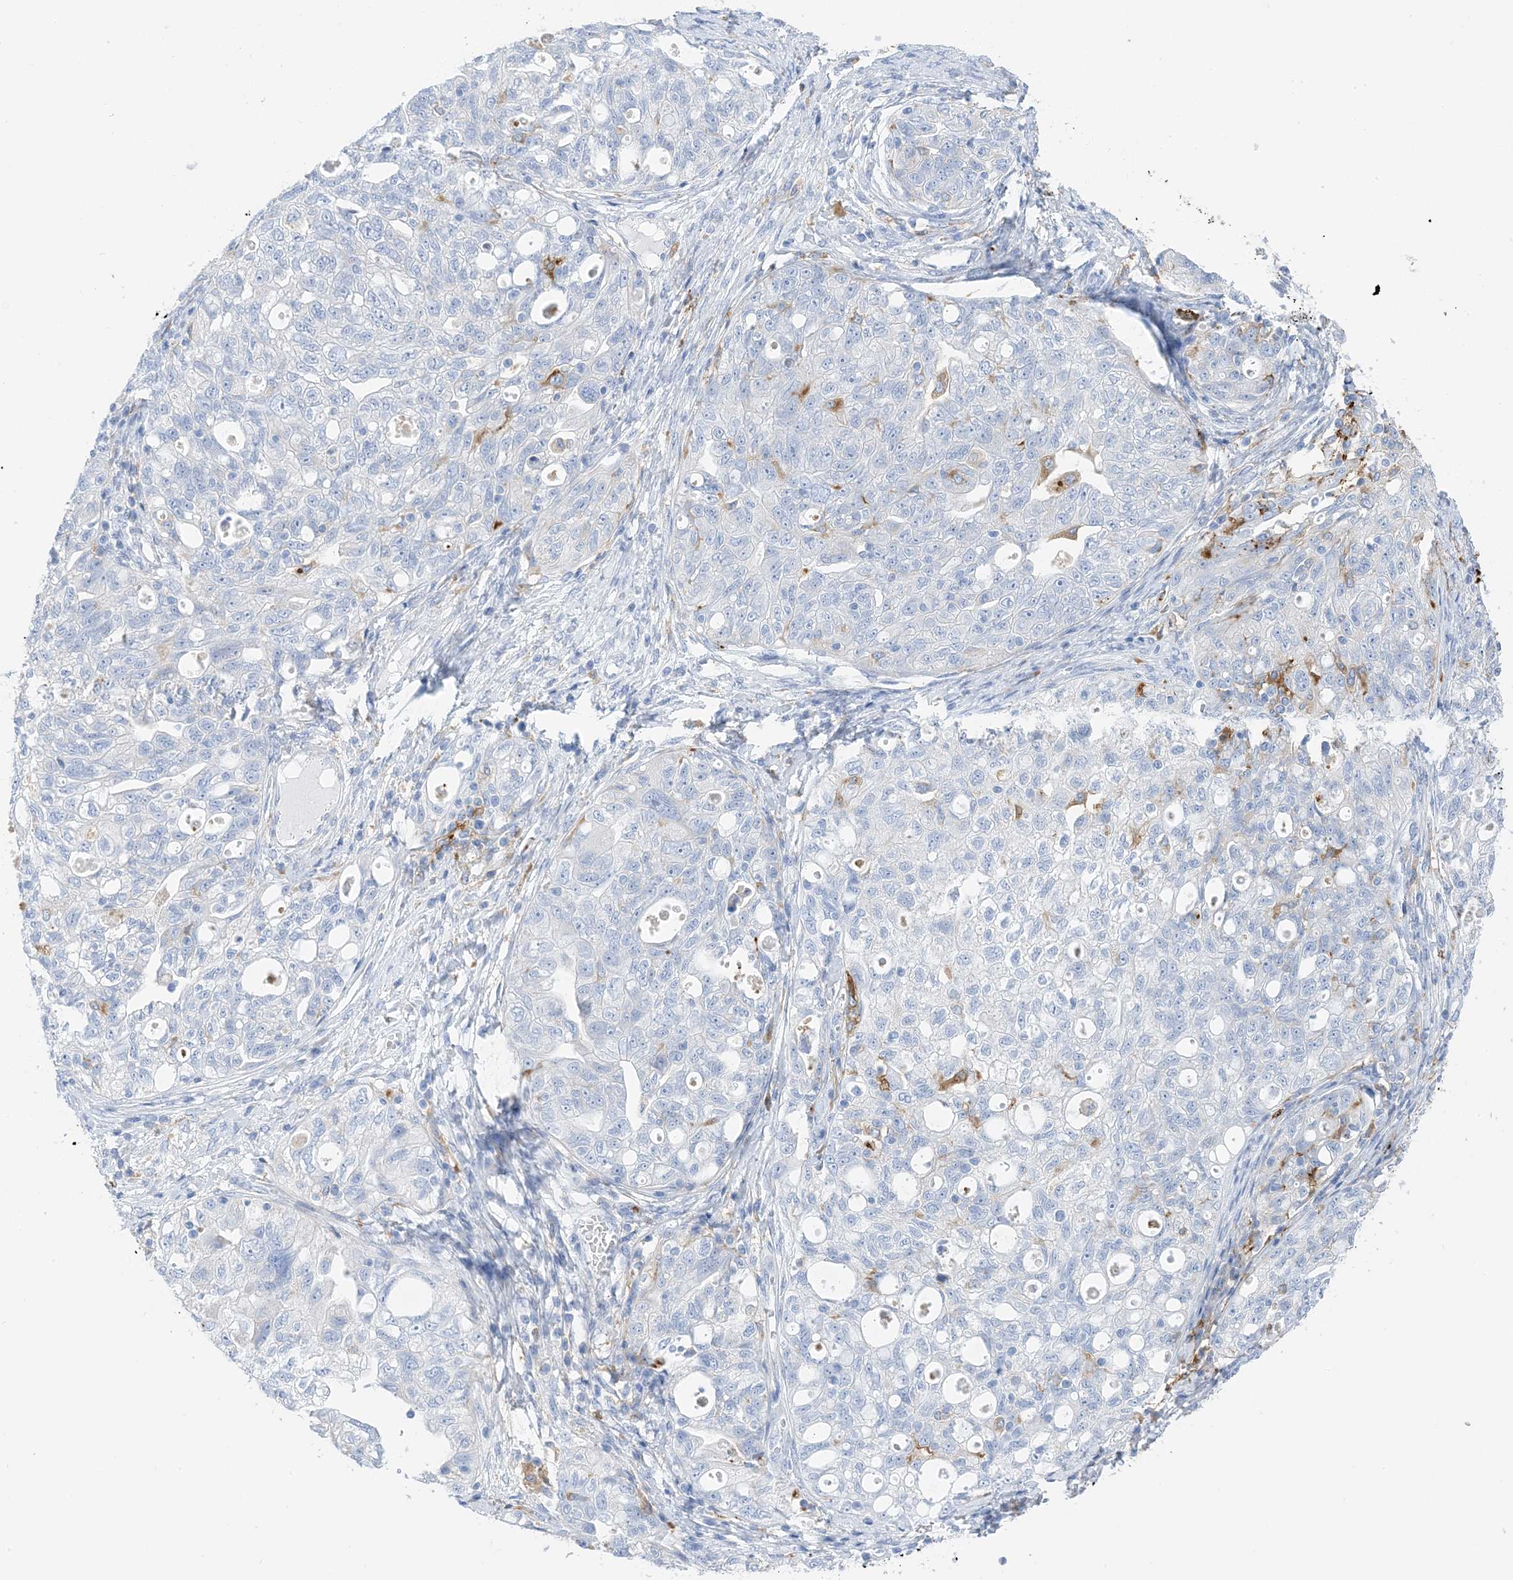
{"staining": {"intensity": "negative", "quantity": "none", "location": "none"}, "tissue": "ovarian cancer", "cell_type": "Tumor cells", "image_type": "cancer", "snomed": [{"axis": "morphology", "description": "Carcinoma, NOS"}, {"axis": "morphology", "description": "Cystadenocarcinoma, serous, NOS"}, {"axis": "topography", "description": "Ovary"}], "caption": "Ovarian cancer (serous cystadenocarcinoma) stained for a protein using IHC displays no staining tumor cells.", "gene": "DPH3", "patient": {"sex": "female", "age": 69}}